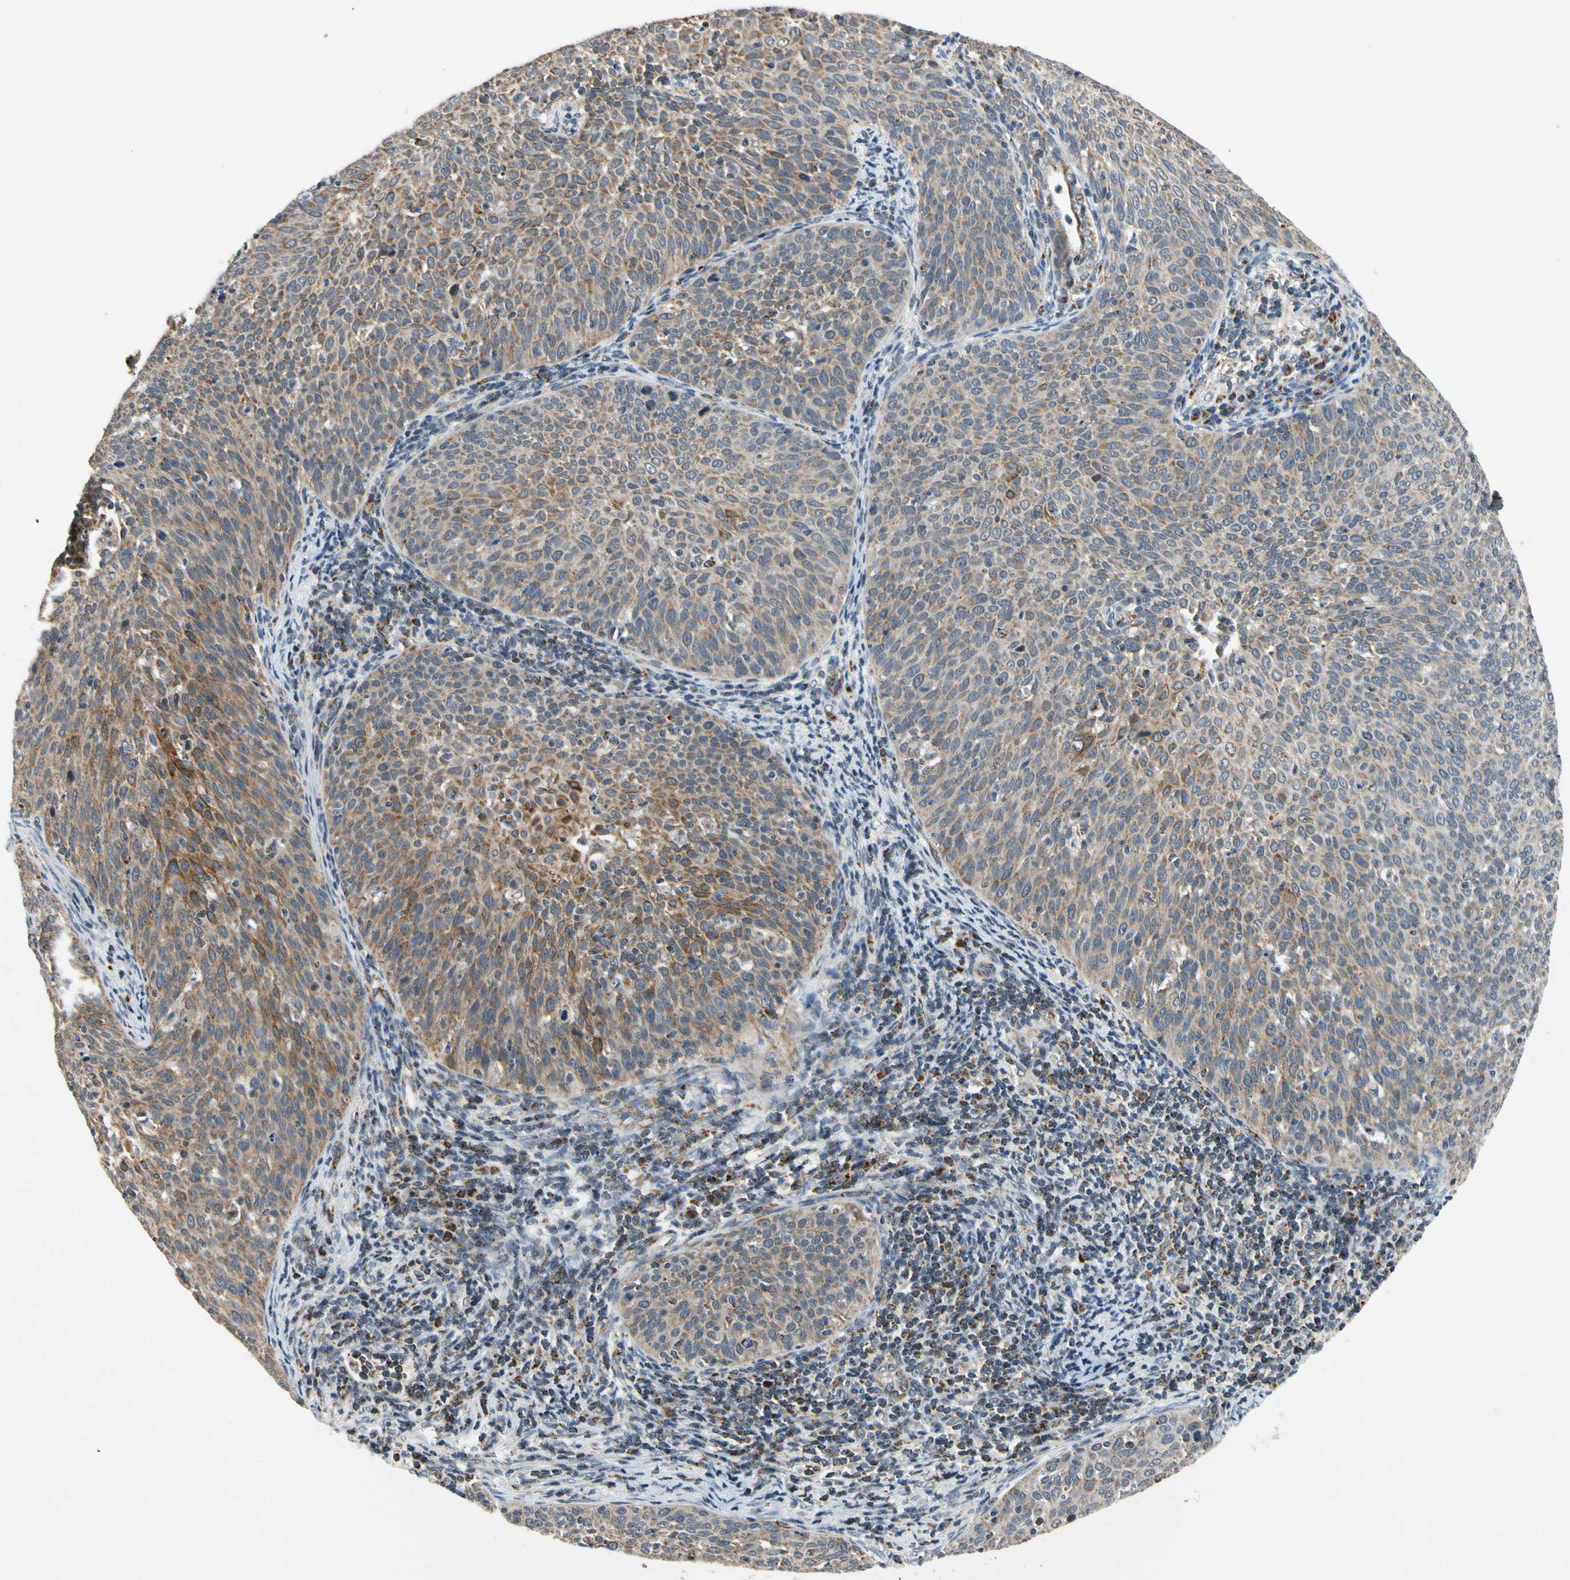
{"staining": {"intensity": "moderate", "quantity": ">75%", "location": "cytoplasmic/membranous"}, "tissue": "cervical cancer", "cell_type": "Tumor cells", "image_type": "cancer", "snomed": [{"axis": "morphology", "description": "Squamous cell carcinoma, NOS"}, {"axis": "topography", "description": "Cervix"}], "caption": "A medium amount of moderate cytoplasmic/membranous expression is identified in approximately >75% of tumor cells in squamous cell carcinoma (cervical) tissue.", "gene": "KHDC4", "patient": {"sex": "female", "age": 38}}